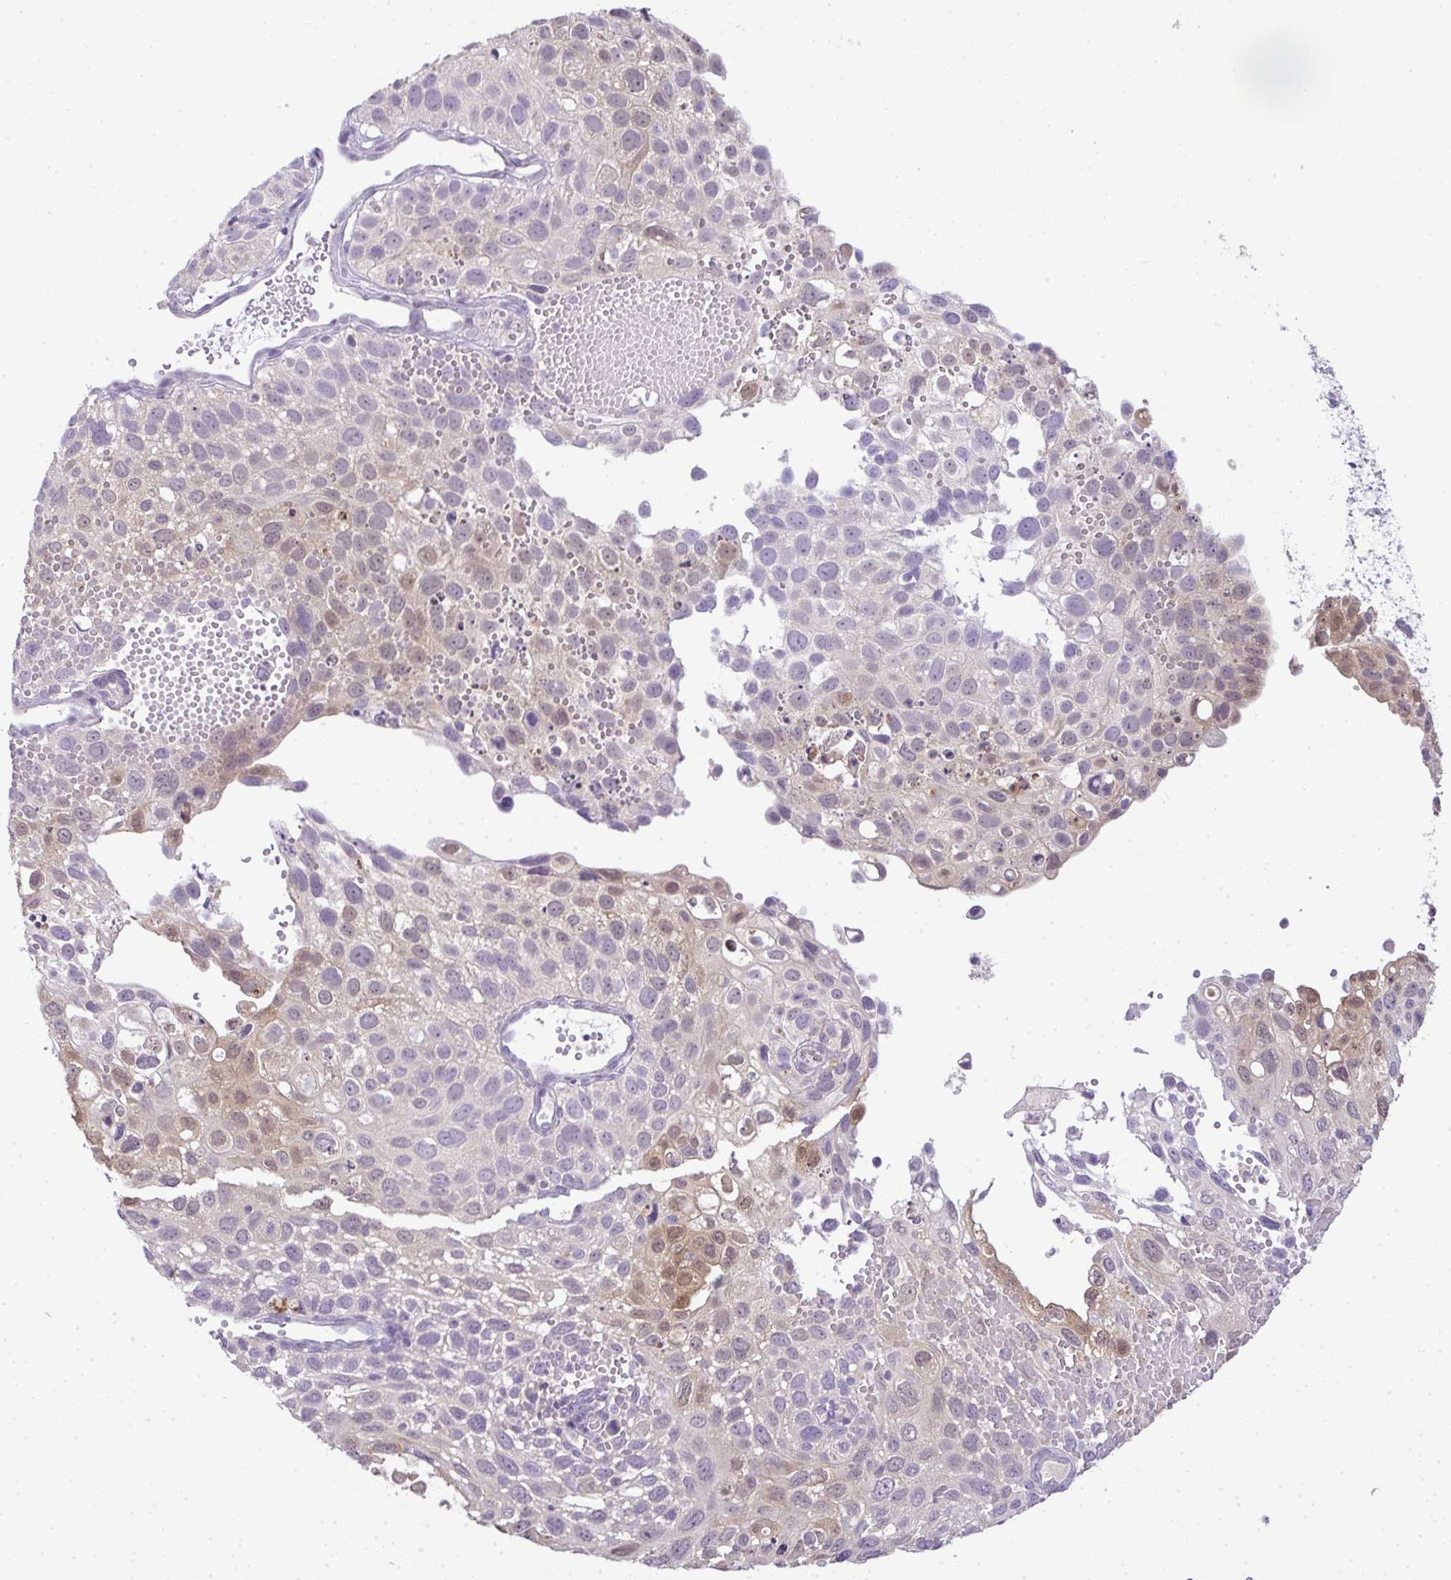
{"staining": {"intensity": "weak", "quantity": "<25%", "location": "nuclear"}, "tissue": "cervical cancer", "cell_type": "Tumor cells", "image_type": "cancer", "snomed": [{"axis": "morphology", "description": "Squamous cell carcinoma, NOS"}, {"axis": "topography", "description": "Cervix"}], "caption": "There is no significant expression in tumor cells of cervical squamous cell carcinoma.", "gene": "CMPK1", "patient": {"sex": "female", "age": 70}}